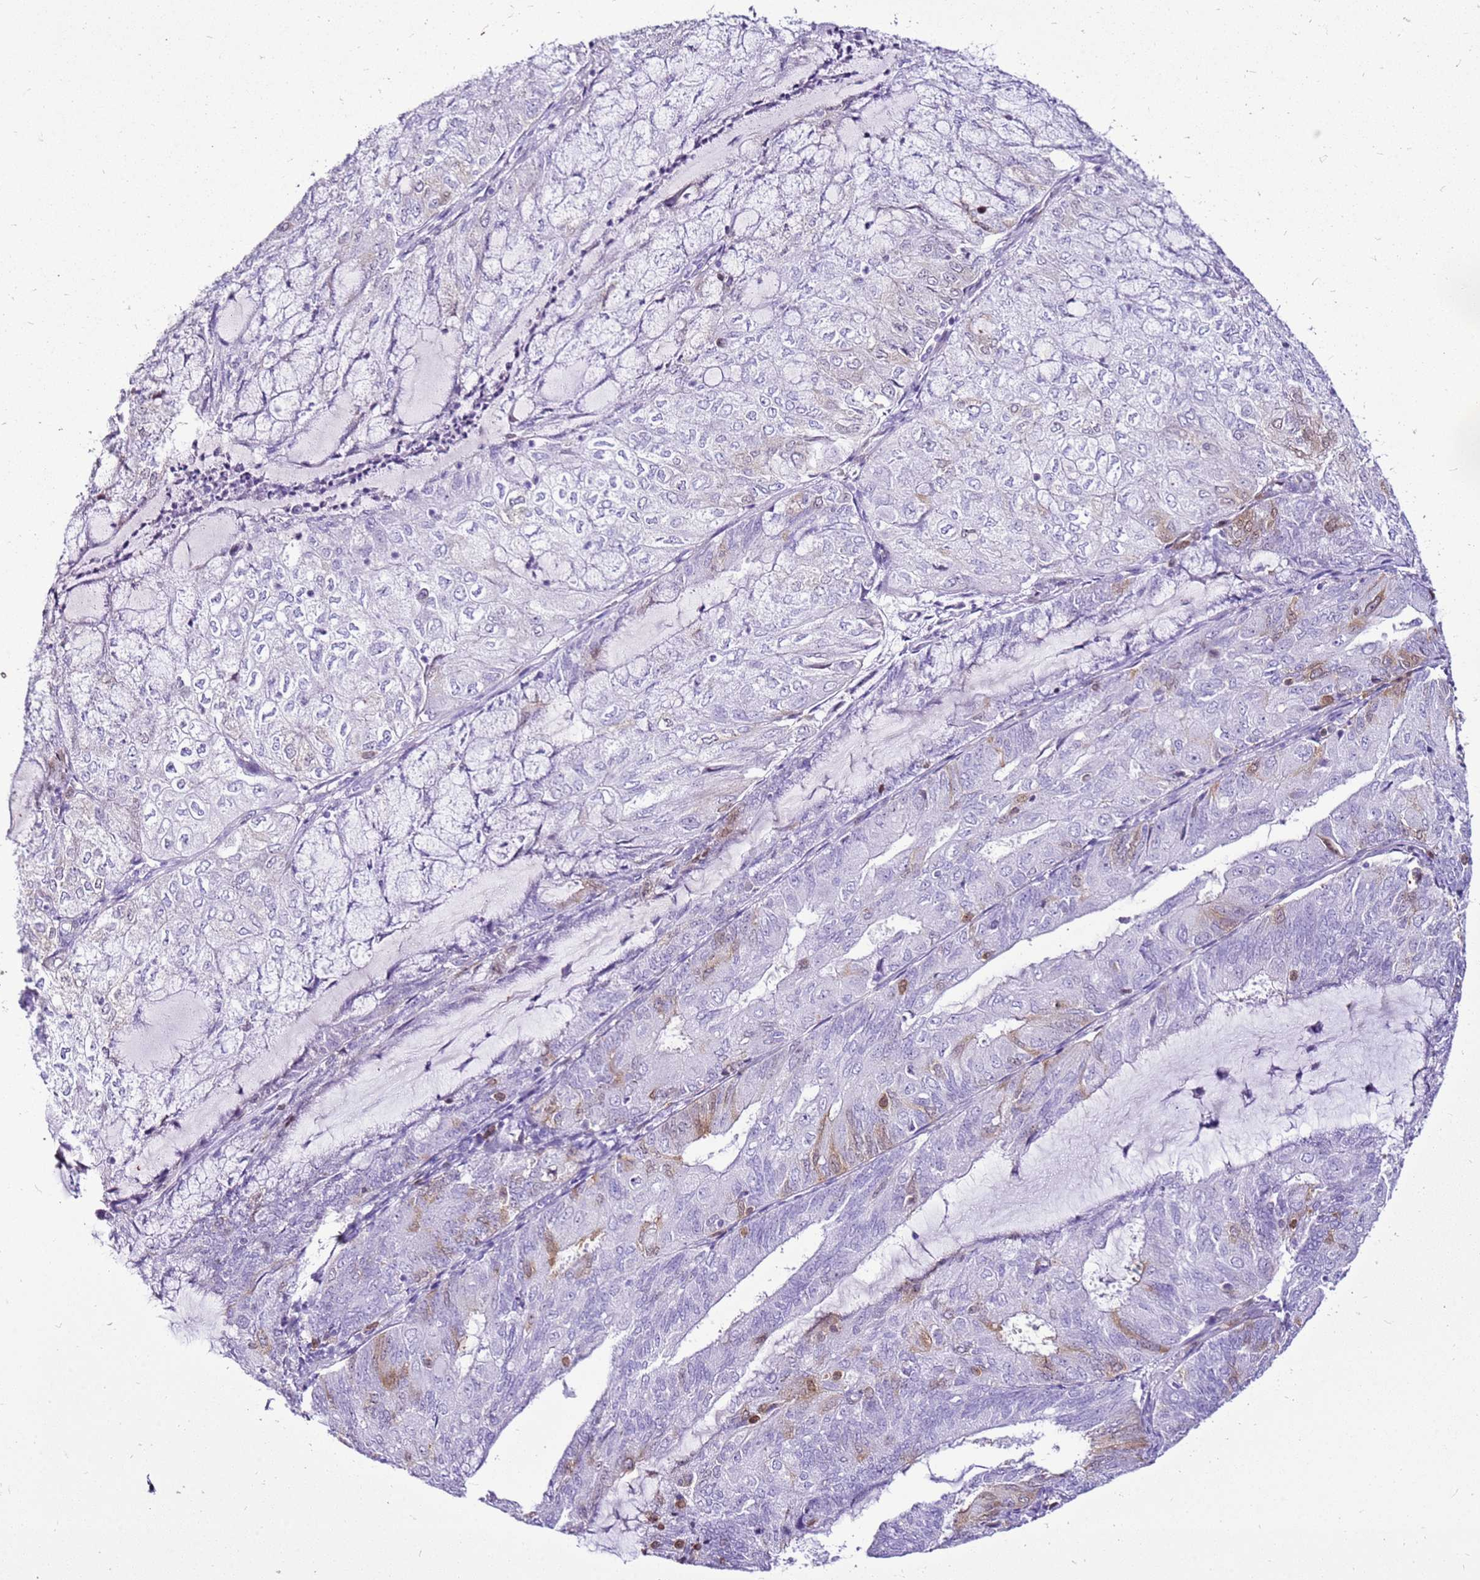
{"staining": {"intensity": "weak", "quantity": "<25%", "location": "cytoplasmic/membranous,nuclear"}, "tissue": "endometrial cancer", "cell_type": "Tumor cells", "image_type": "cancer", "snomed": [{"axis": "morphology", "description": "Adenocarcinoma, NOS"}, {"axis": "topography", "description": "Endometrium"}], "caption": "Tumor cells are negative for protein expression in human endometrial cancer (adenocarcinoma).", "gene": "SPC25", "patient": {"sex": "female", "age": 81}}